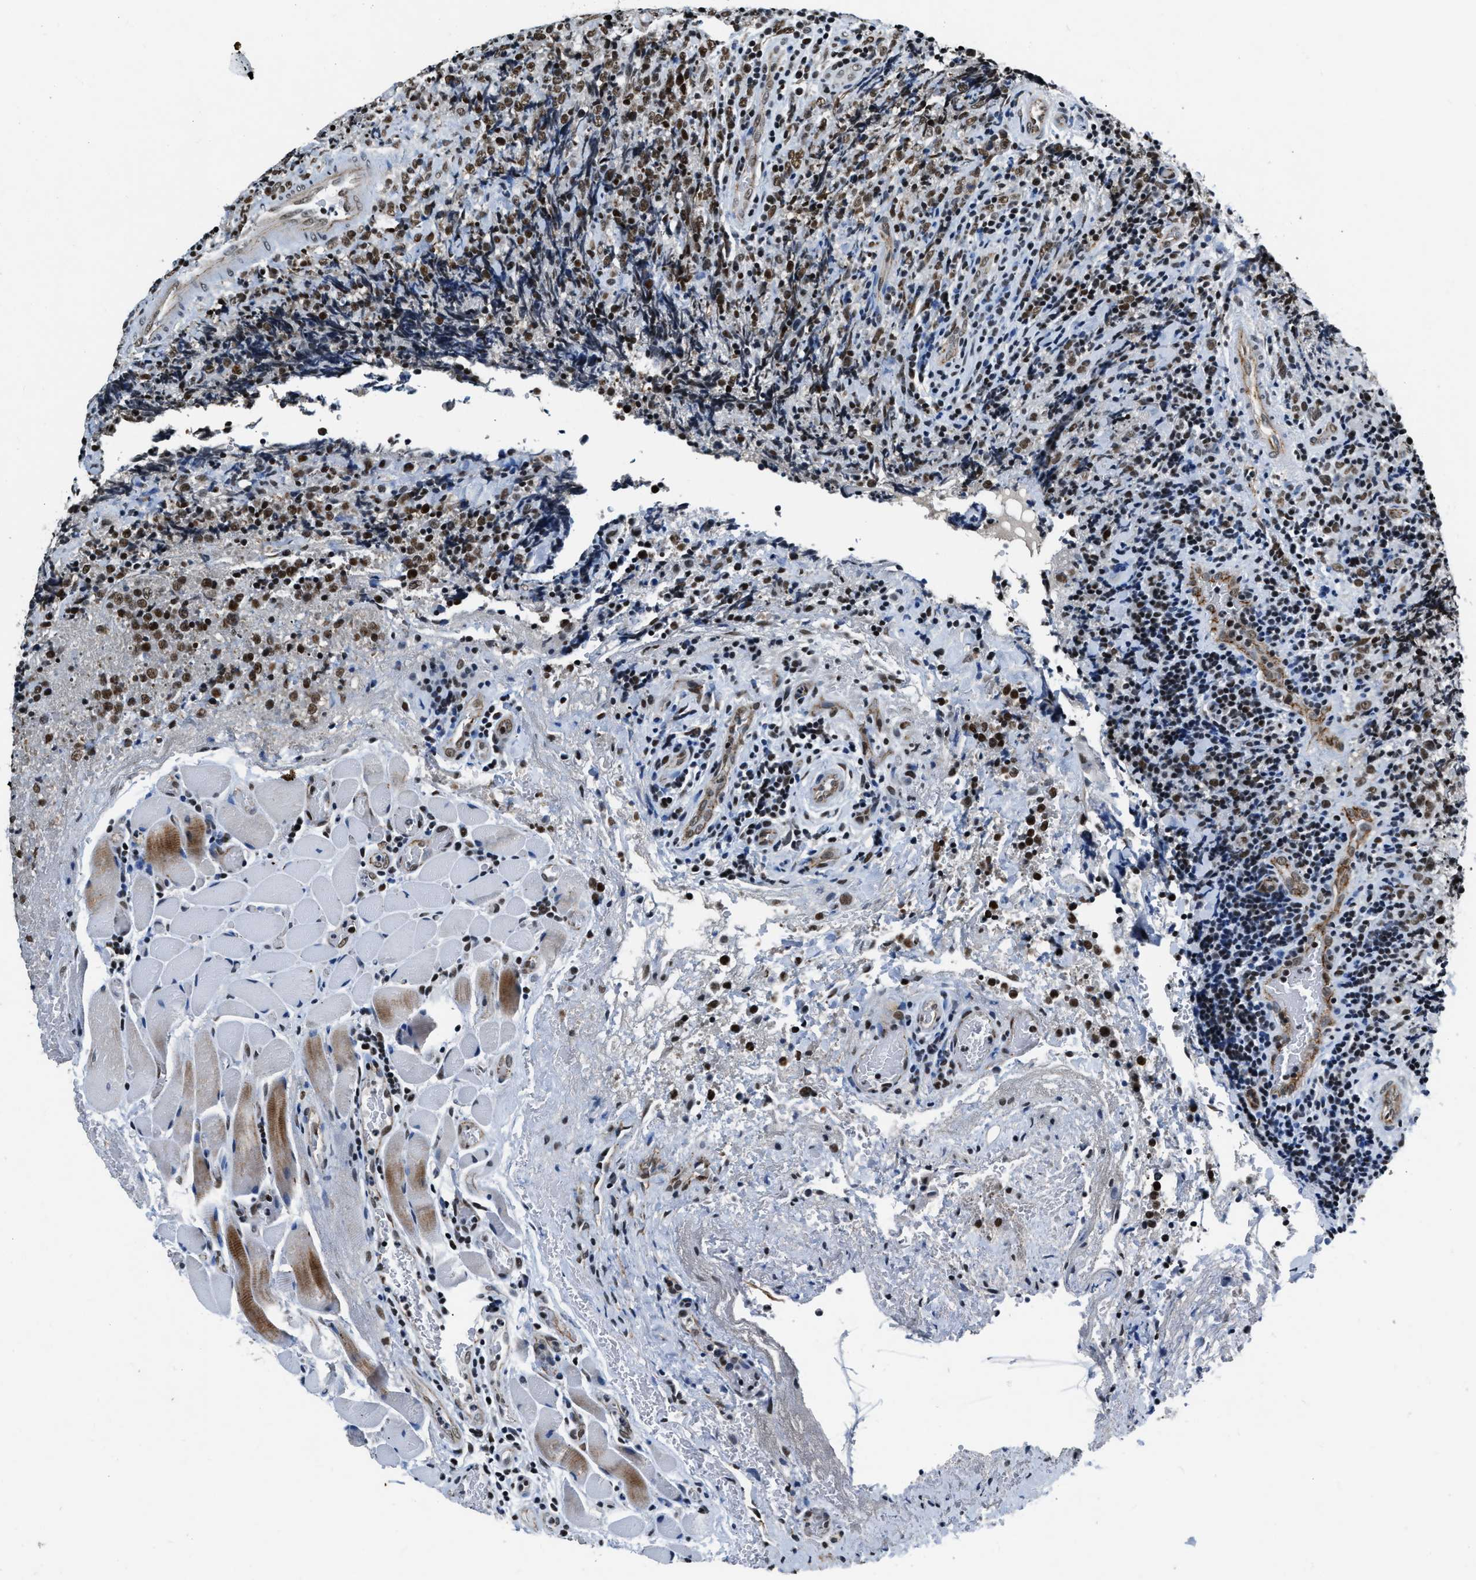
{"staining": {"intensity": "moderate", "quantity": ">75%", "location": "nuclear"}, "tissue": "lymphoma", "cell_type": "Tumor cells", "image_type": "cancer", "snomed": [{"axis": "morphology", "description": "Malignant lymphoma, non-Hodgkin's type, High grade"}, {"axis": "topography", "description": "Tonsil"}], "caption": "IHC image of lymphoma stained for a protein (brown), which shows medium levels of moderate nuclear expression in about >75% of tumor cells.", "gene": "CCNE1", "patient": {"sex": "female", "age": 36}}